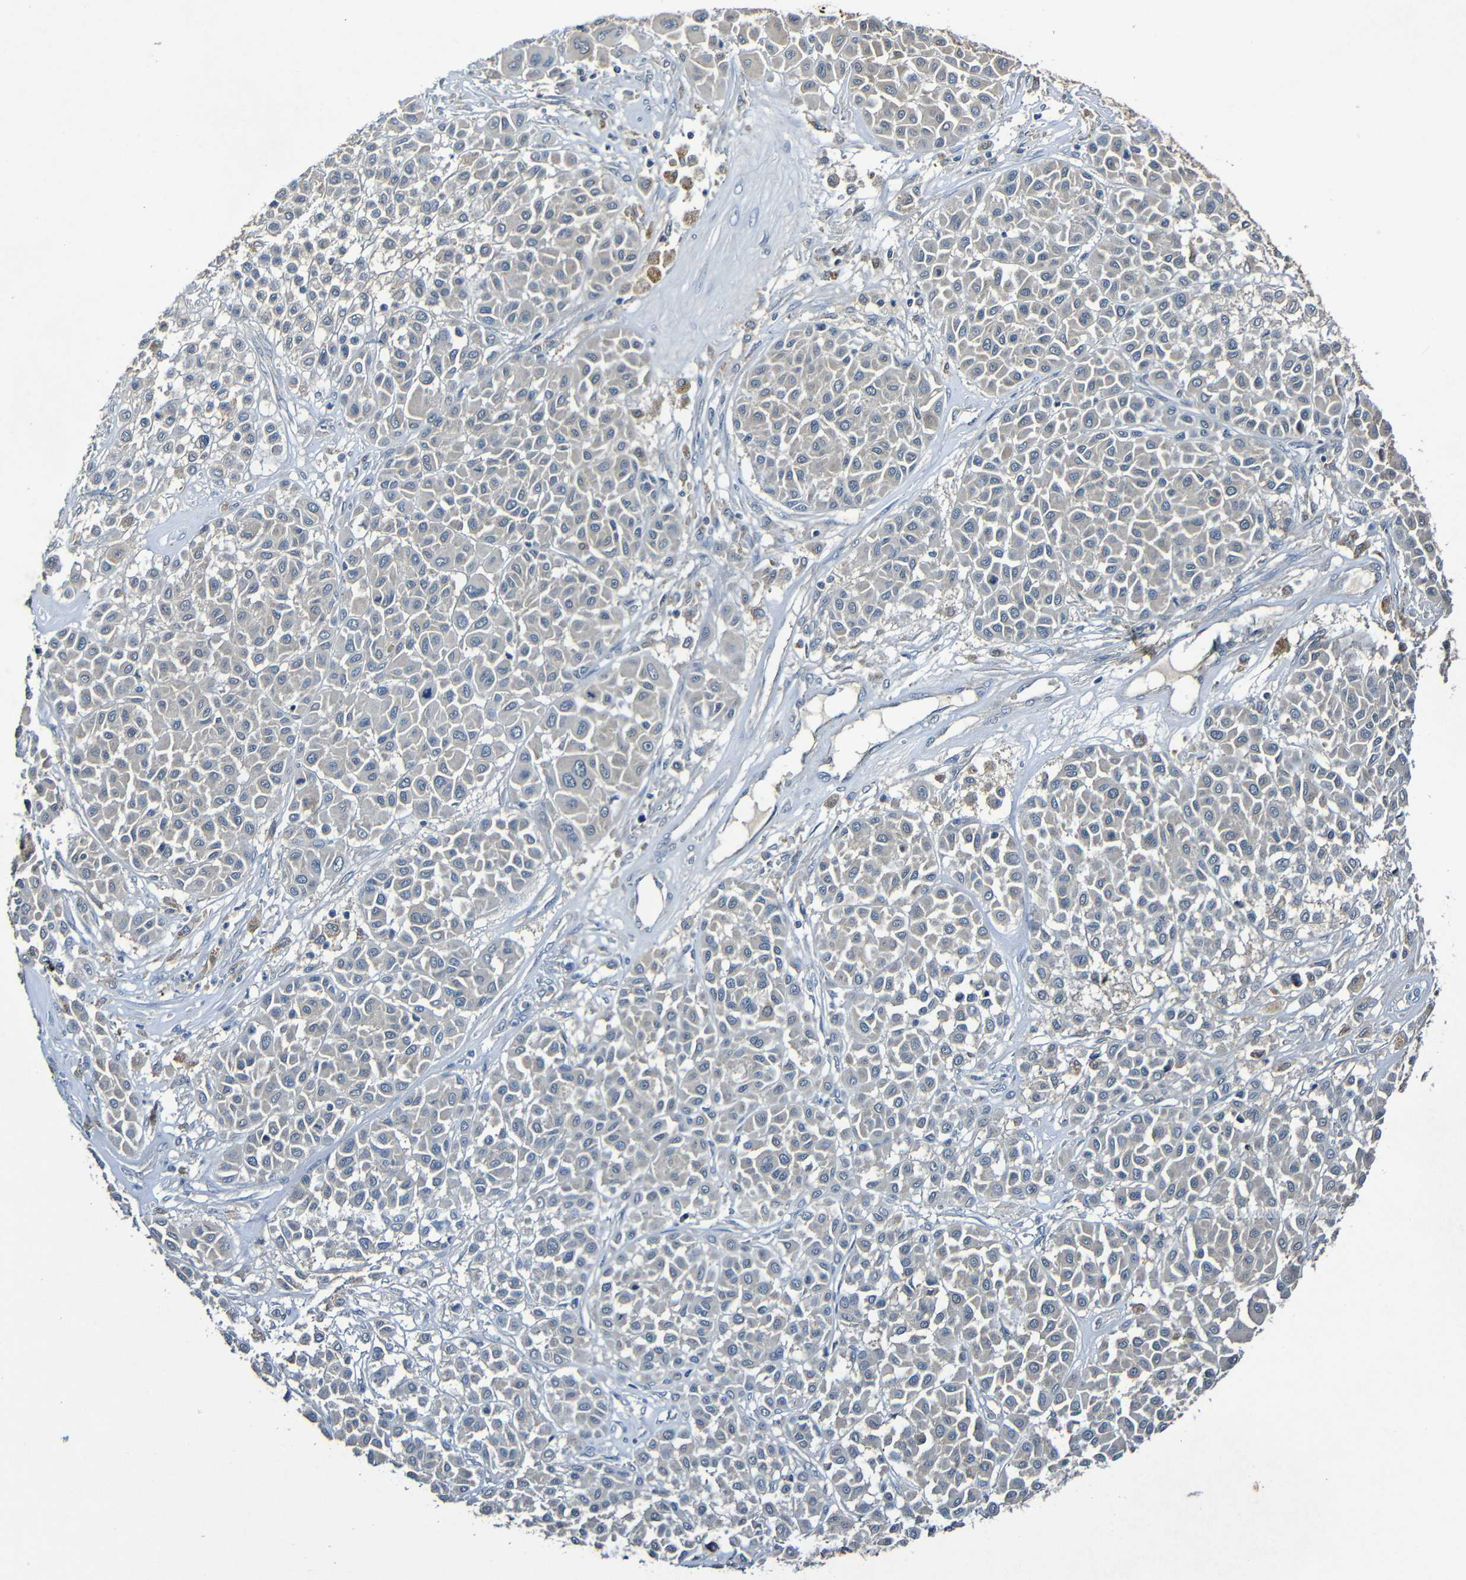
{"staining": {"intensity": "negative", "quantity": "none", "location": "none"}, "tissue": "melanoma", "cell_type": "Tumor cells", "image_type": "cancer", "snomed": [{"axis": "morphology", "description": "Malignant melanoma, Metastatic site"}, {"axis": "topography", "description": "Soft tissue"}], "caption": "A high-resolution micrograph shows immunohistochemistry staining of melanoma, which reveals no significant expression in tumor cells. (Brightfield microscopy of DAB (3,3'-diaminobenzidine) immunohistochemistry at high magnification).", "gene": "LRRC70", "patient": {"sex": "male", "age": 41}}